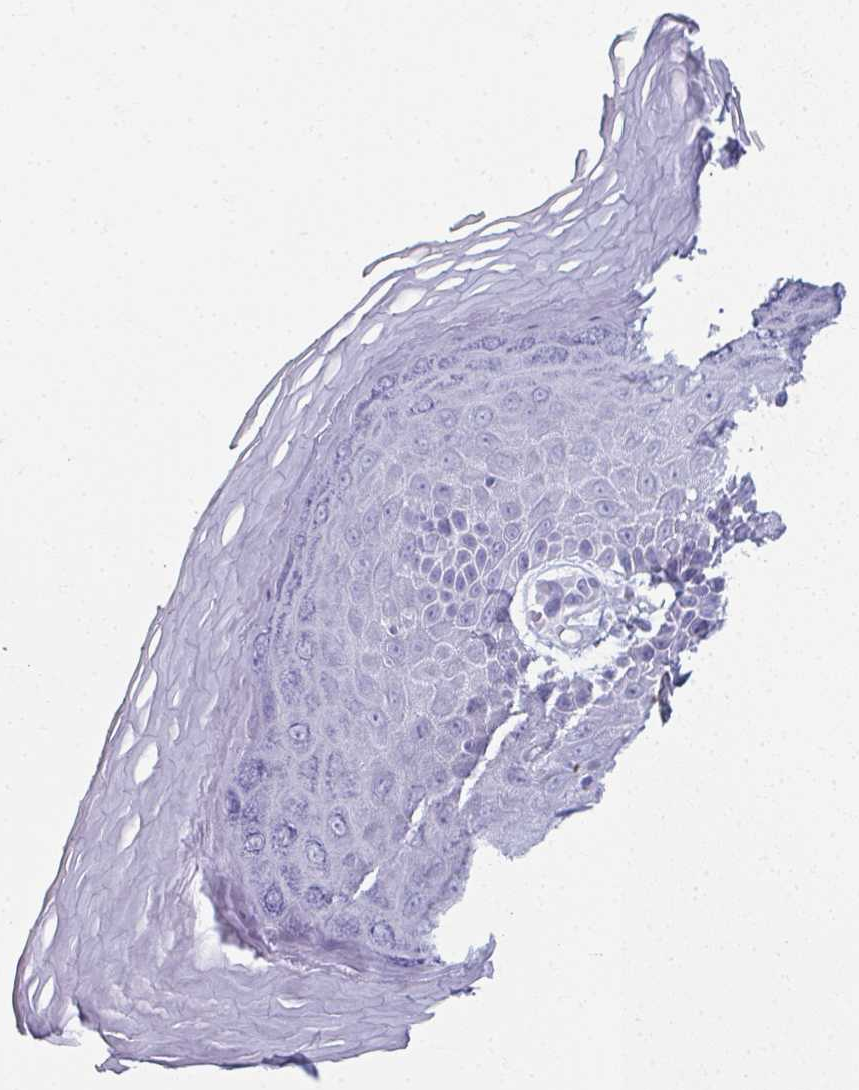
{"staining": {"intensity": "negative", "quantity": "none", "location": "none"}, "tissue": "skin", "cell_type": "Epidermal cells", "image_type": "normal", "snomed": [{"axis": "morphology", "description": "Normal tissue, NOS"}, {"axis": "topography", "description": "Anal"}, {"axis": "topography", "description": "Peripheral nerve tissue"}], "caption": "Immunohistochemistry of unremarkable skin reveals no expression in epidermal cells.", "gene": "GHRL", "patient": {"sex": "male", "age": 78}}